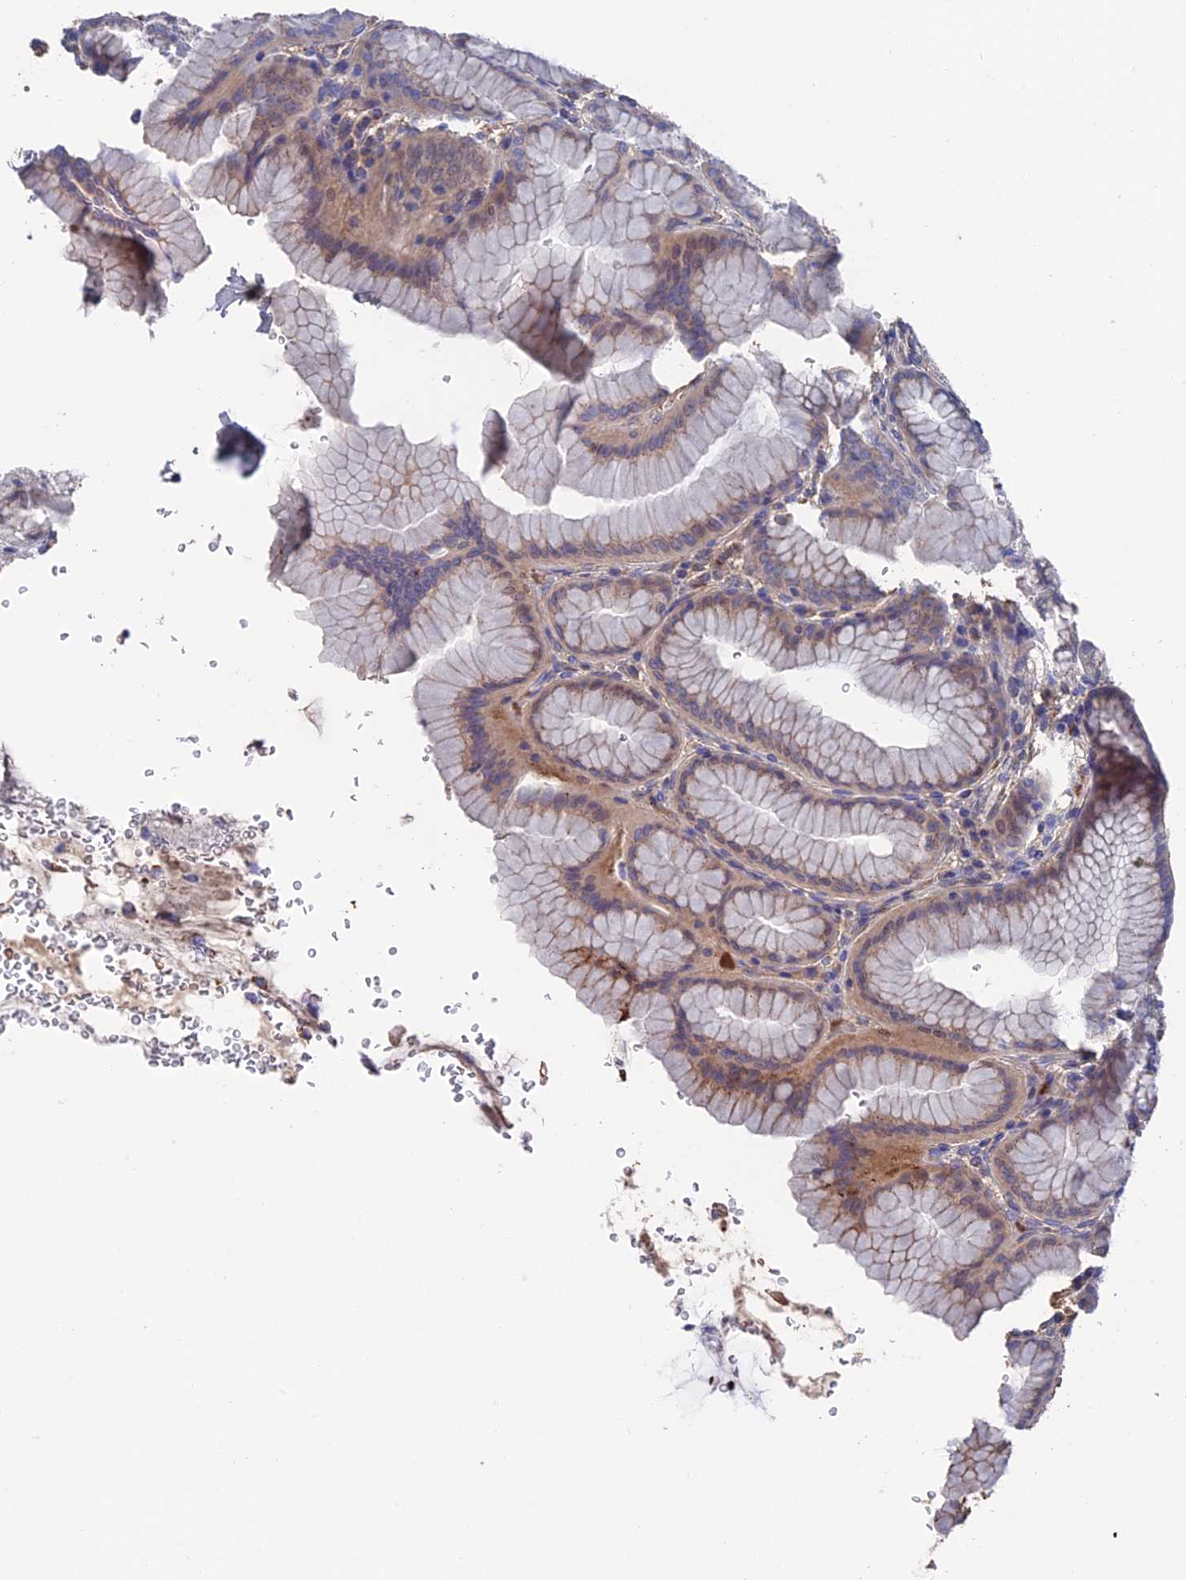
{"staining": {"intensity": "moderate", "quantity": "25%-75%", "location": "cytoplasmic/membranous"}, "tissue": "stomach", "cell_type": "Glandular cells", "image_type": "normal", "snomed": [{"axis": "morphology", "description": "Normal tissue, NOS"}, {"axis": "topography", "description": "Stomach"}], "caption": "Glandular cells show medium levels of moderate cytoplasmic/membranous staining in about 25%-75% of cells in unremarkable human stomach. (Brightfield microscopy of DAB IHC at high magnification).", "gene": "HPF1", "patient": {"sex": "male", "age": 42}}